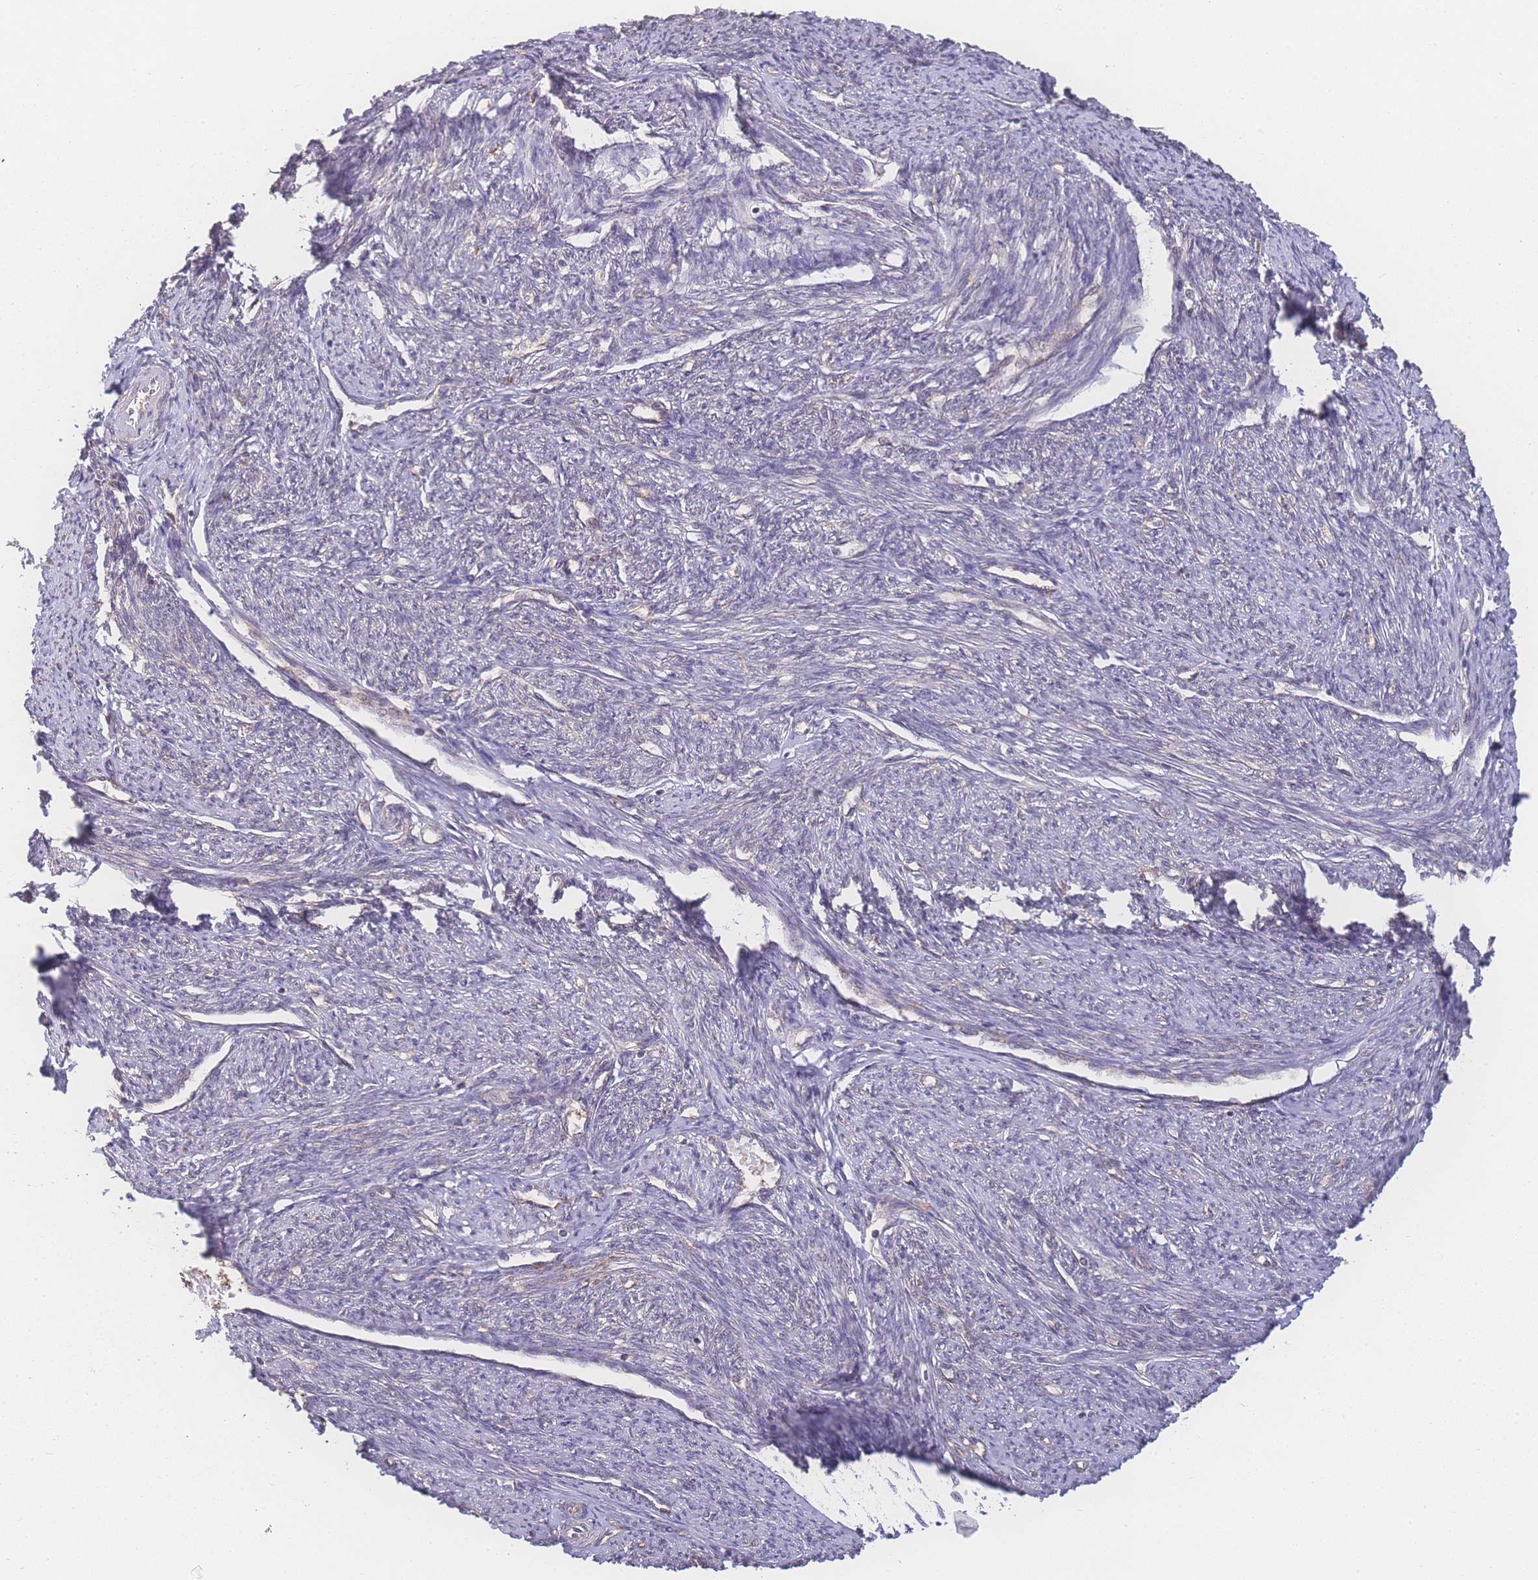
{"staining": {"intensity": "negative", "quantity": "none", "location": "none"}, "tissue": "smooth muscle", "cell_type": "Smooth muscle cells", "image_type": "normal", "snomed": [{"axis": "morphology", "description": "Normal tissue, NOS"}, {"axis": "topography", "description": "Smooth muscle"}, {"axis": "topography", "description": "Uterus"}], "caption": "Immunohistochemistry micrograph of unremarkable smooth muscle stained for a protein (brown), which reveals no positivity in smooth muscle cells.", "gene": "GIPR", "patient": {"sex": "female", "age": 59}}